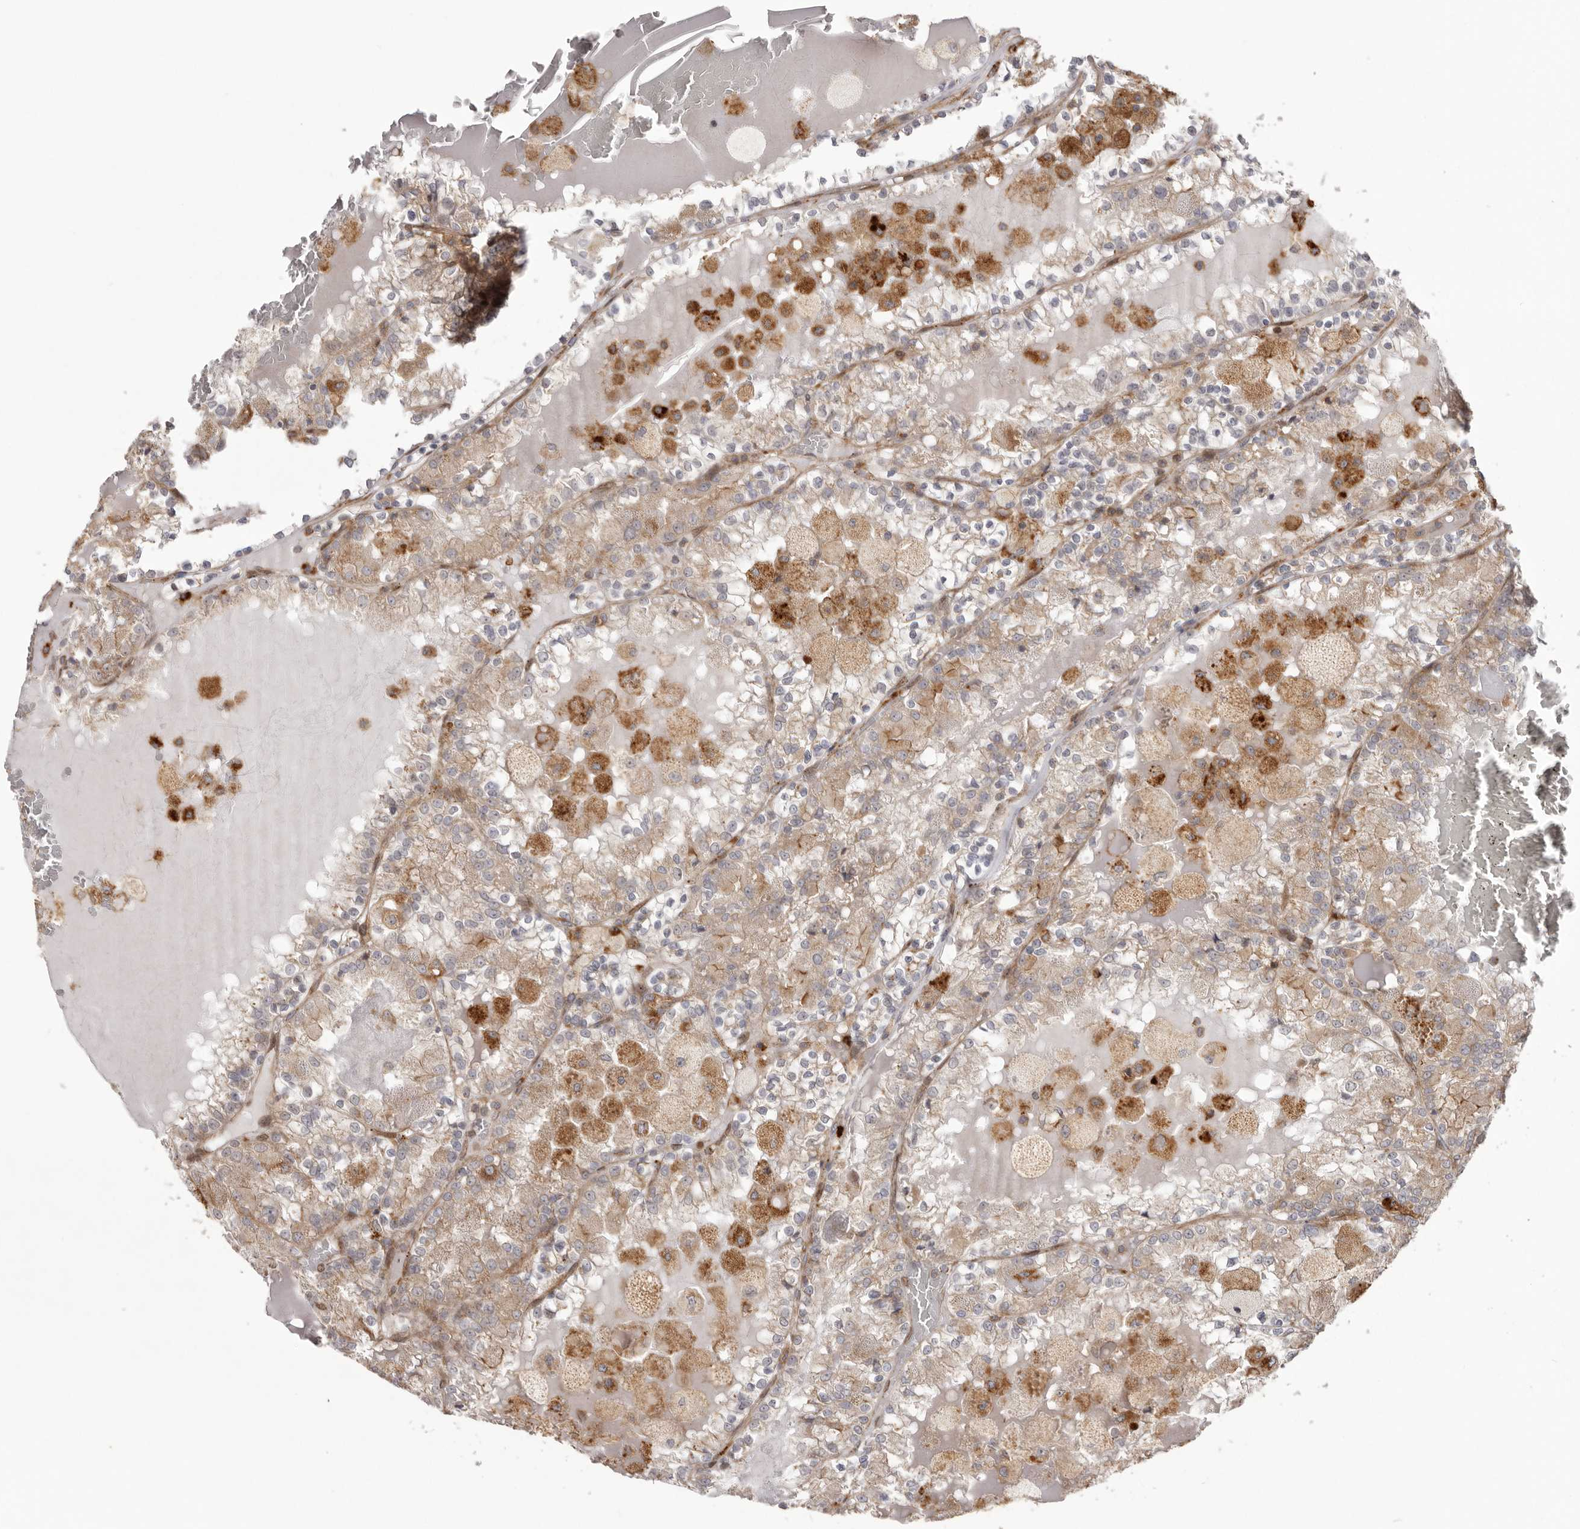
{"staining": {"intensity": "weak", "quantity": "25%-75%", "location": "cytoplasmic/membranous"}, "tissue": "renal cancer", "cell_type": "Tumor cells", "image_type": "cancer", "snomed": [{"axis": "morphology", "description": "Adenocarcinoma, NOS"}, {"axis": "topography", "description": "Kidney"}], "caption": "This photomicrograph reveals IHC staining of human renal cancer (adenocarcinoma), with low weak cytoplasmic/membranous staining in approximately 25%-75% of tumor cells.", "gene": "NUP43", "patient": {"sex": "female", "age": 56}}